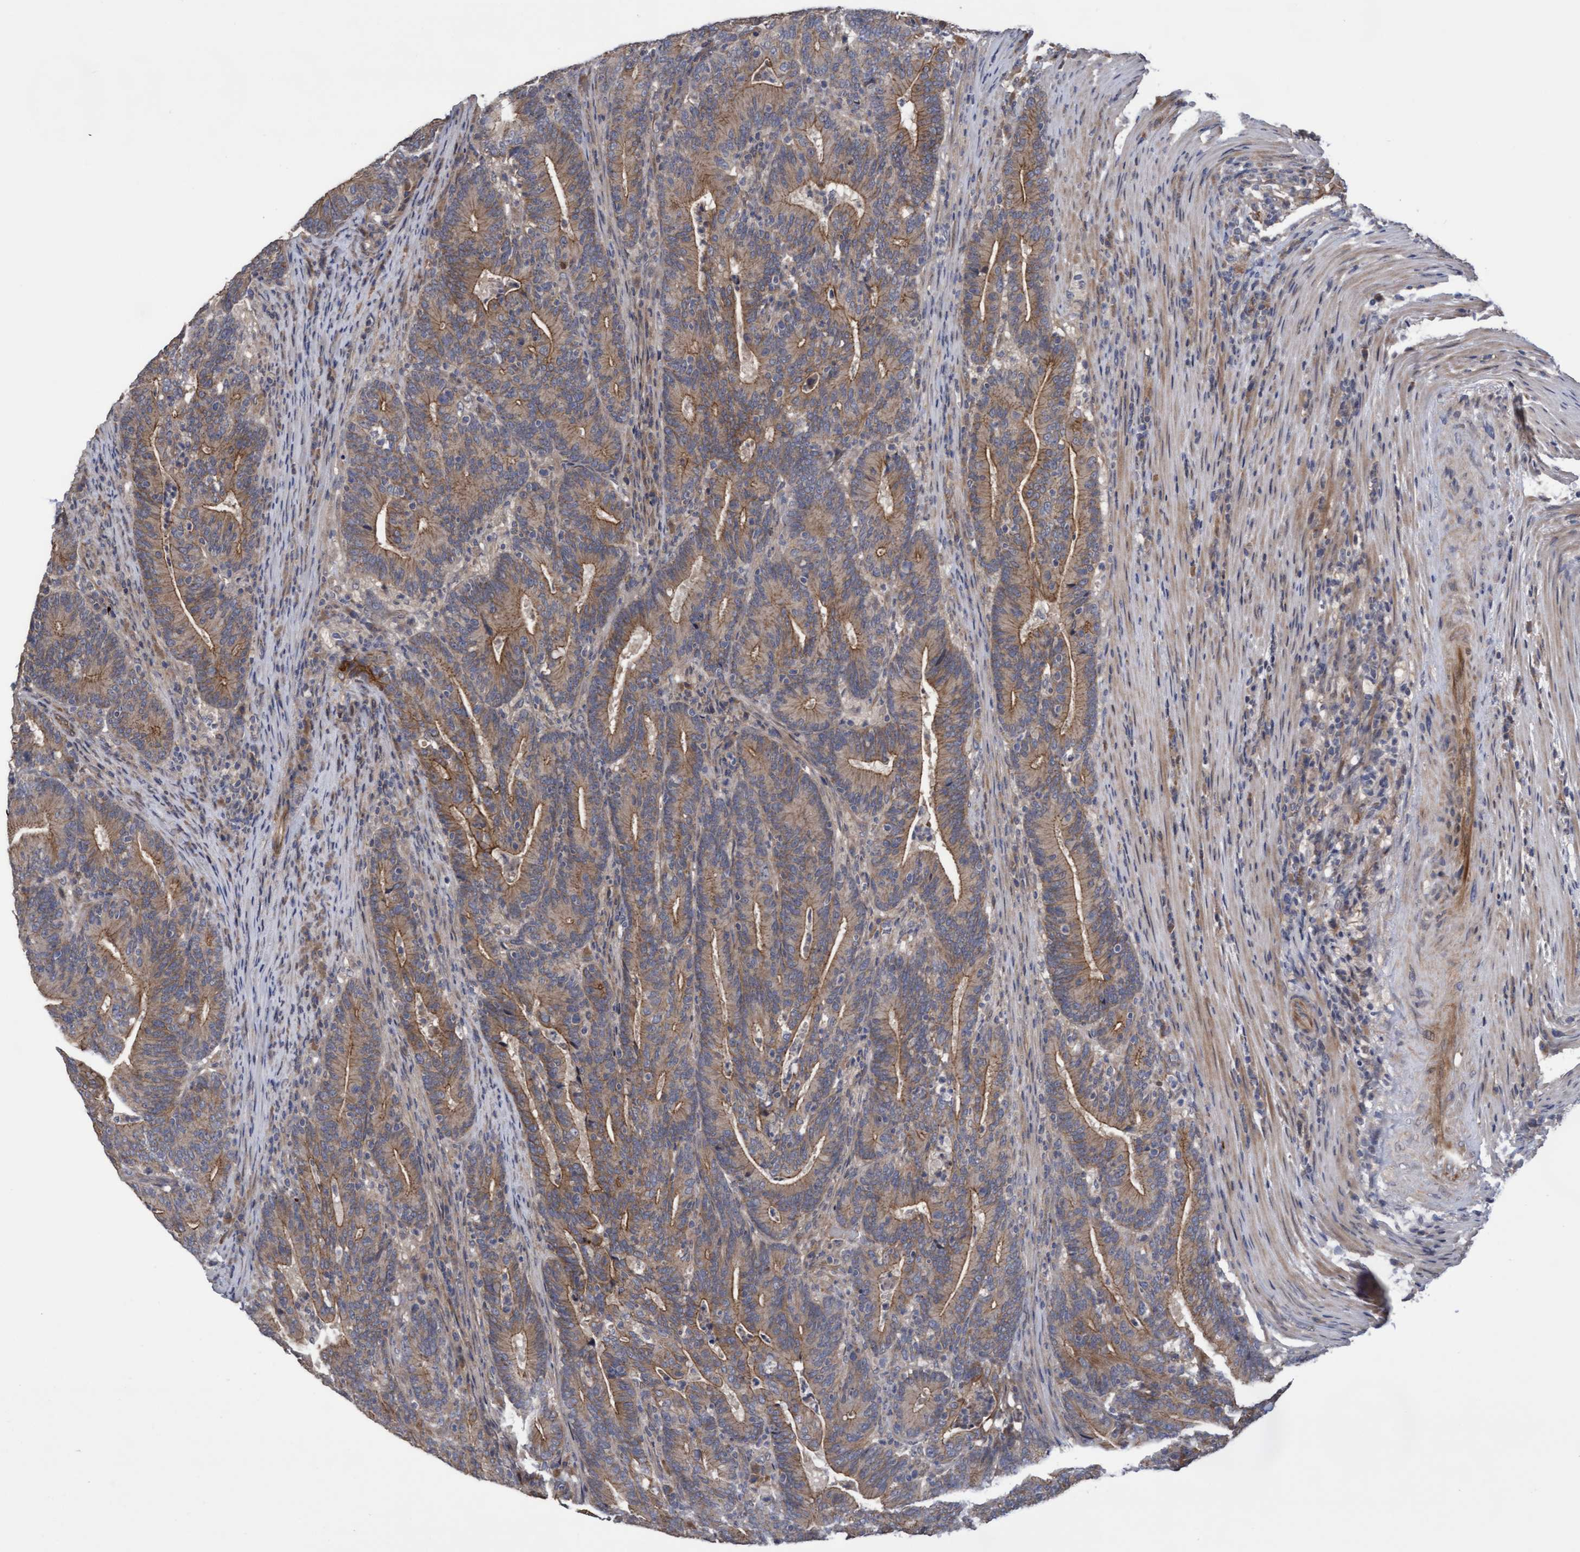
{"staining": {"intensity": "moderate", "quantity": ">75%", "location": "cytoplasmic/membranous"}, "tissue": "colorectal cancer", "cell_type": "Tumor cells", "image_type": "cancer", "snomed": [{"axis": "morphology", "description": "Adenocarcinoma, NOS"}, {"axis": "topography", "description": "Colon"}], "caption": "Immunohistochemical staining of colorectal adenocarcinoma reveals medium levels of moderate cytoplasmic/membranous expression in approximately >75% of tumor cells.", "gene": "COBL", "patient": {"sex": "female", "age": 66}}